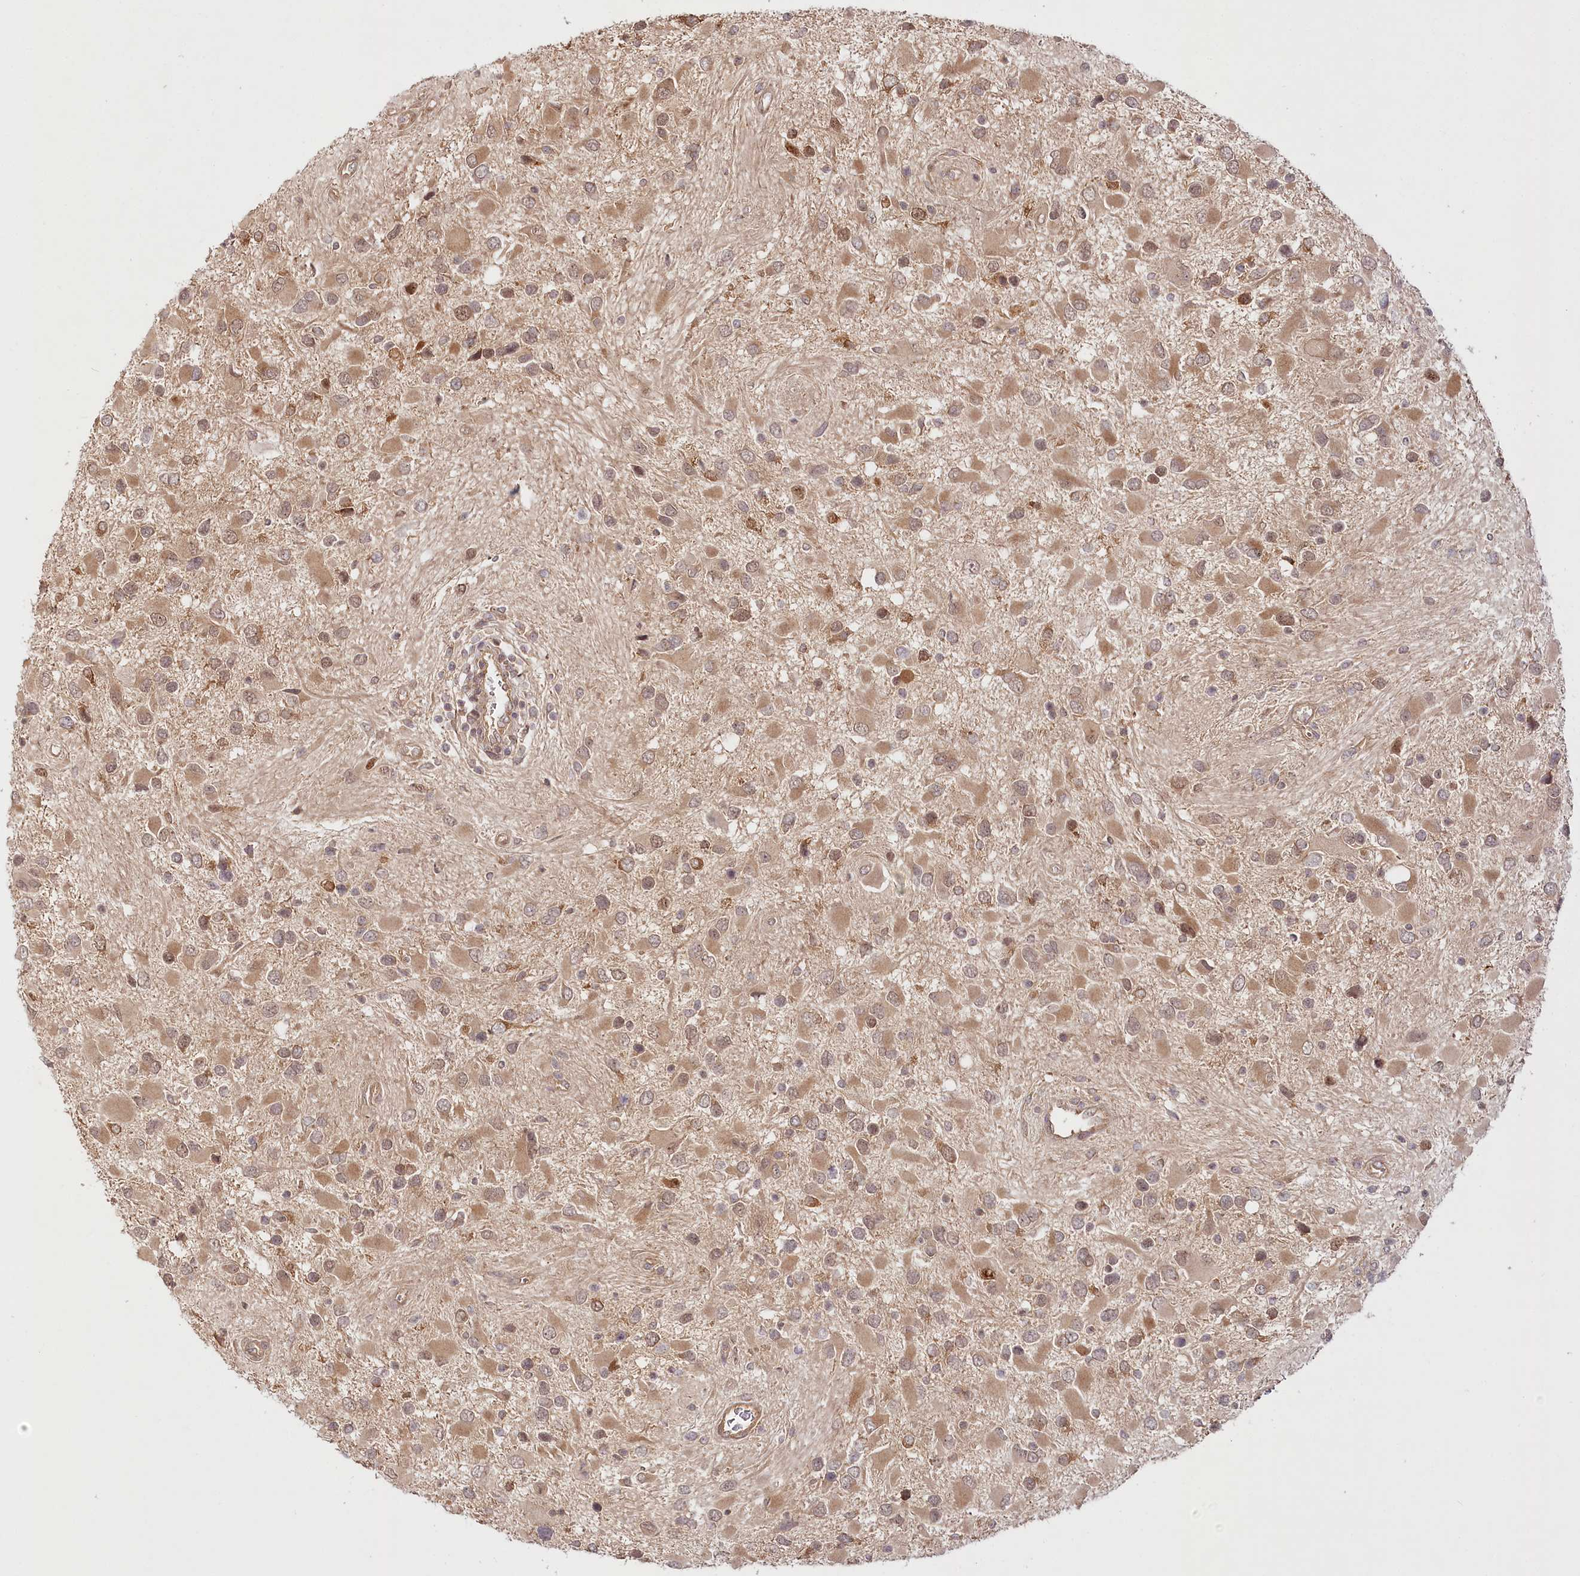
{"staining": {"intensity": "moderate", "quantity": ">75%", "location": "cytoplasmic/membranous"}, "tissue": "glioma", "cell_type": "Tumor cells", "image_type": "cancer", "snomed": [{"axis": "morphology", "description": "Glioma, malignant, High grade"}, {"axis": "topography", "description": "Brain"}], "caption": "This image shows immunohistochemistry (IHC) staining of glioma, with medium moderate cytoplasmic/membranous expression in about >75% of tumor cells.", "gene": "INPP4B", "patient": {"sex": "male", "age": 53}}